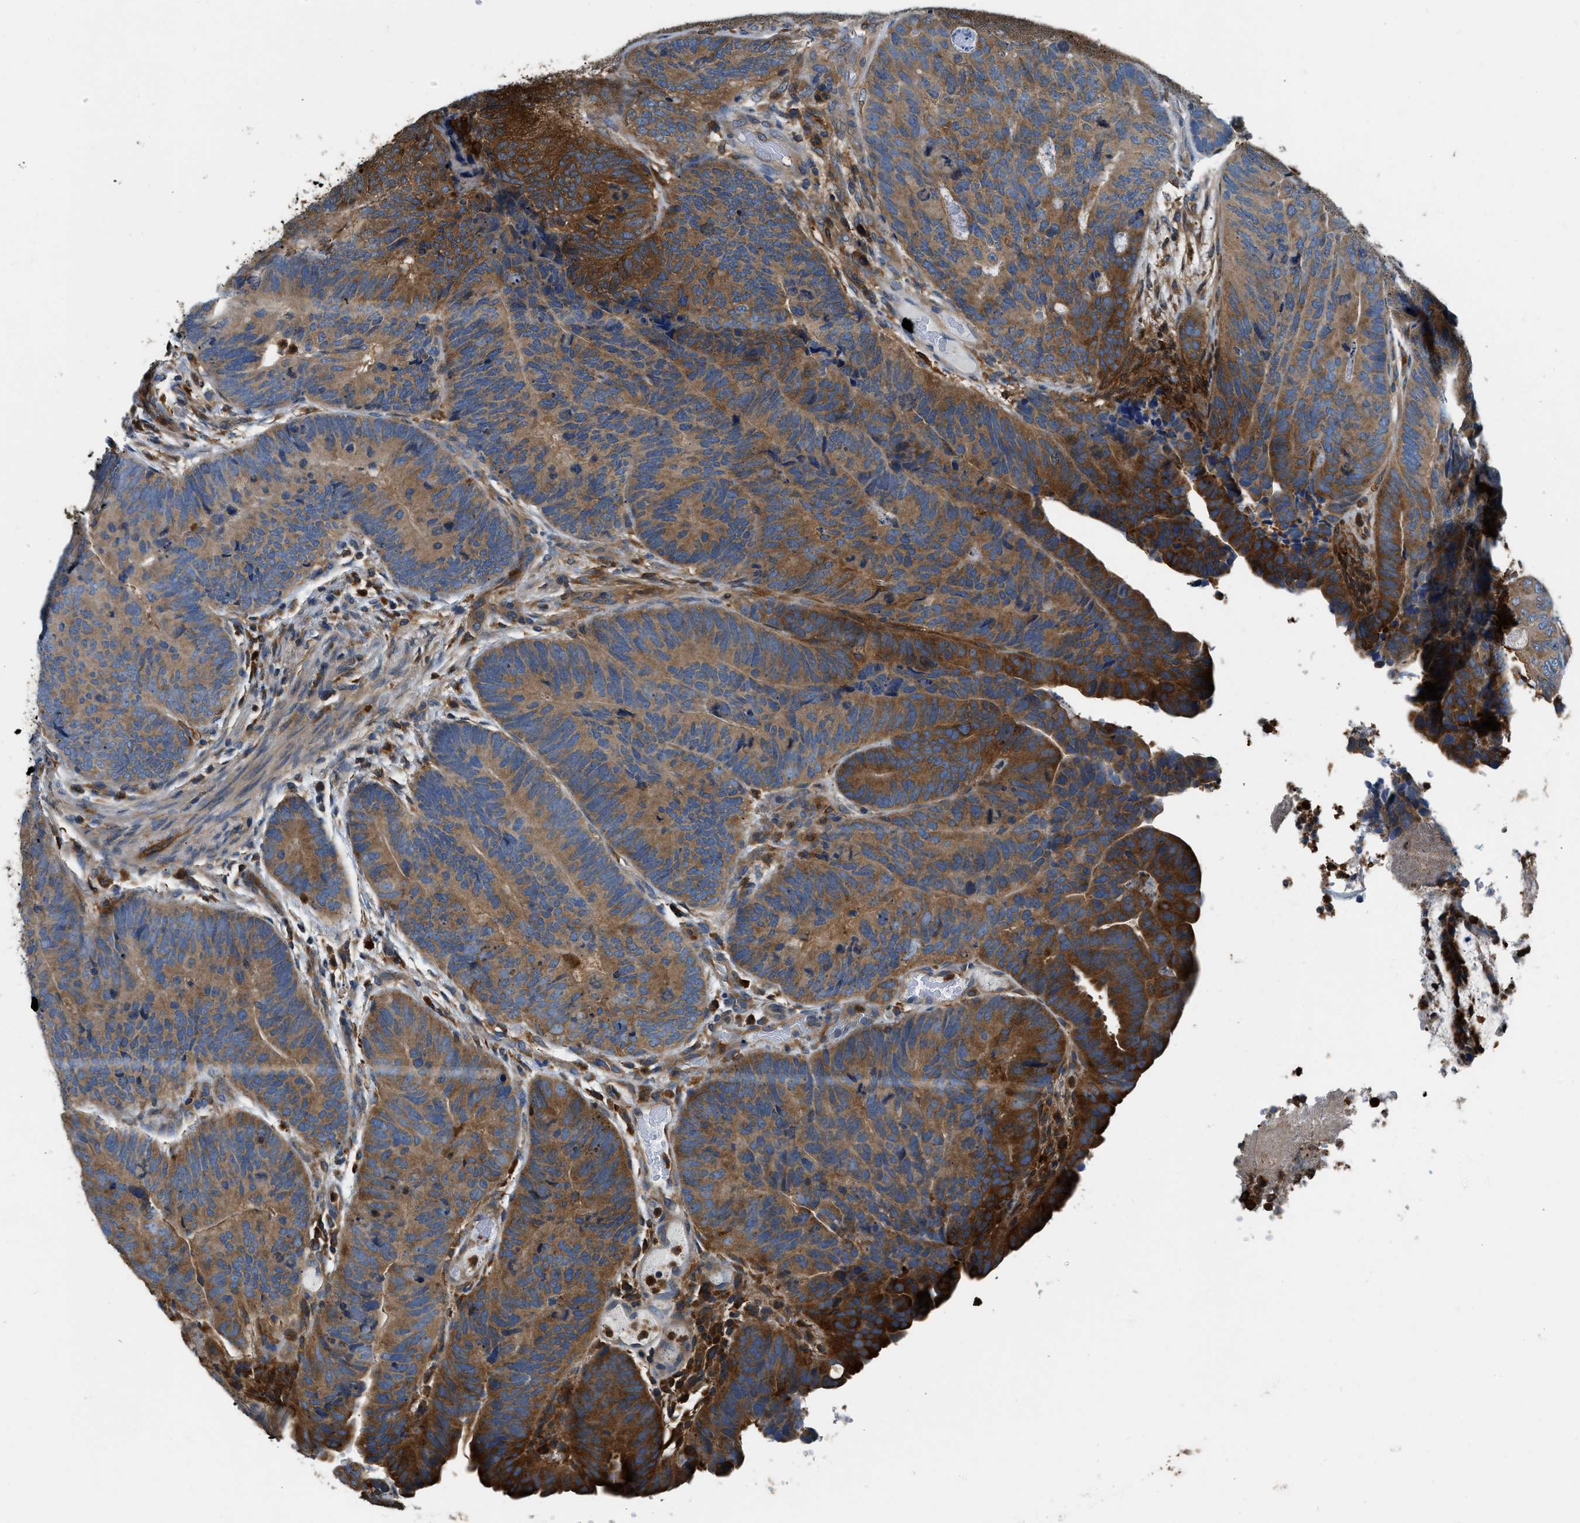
{"staining": {"intensity": "strong", "quantity": "25%-75%", "location": "cytoplasmic/membranous"}, "tissue": "colorectal cancer", "cell_type": "Tumor cells", "image_type": "cancer", "snomed": [{"axis": "morphology", "description": "Adenocarcinoma, NOS"}, {"axis": "topography", "description": "Colon"}], "caption": "Colorectal cancer tissue demonstrates strong cytoplasmic/membranous staining in about 25%-75% of tumor cells, visualized by immunohistochemistry. Using DAB (3,3'-diaminobenzidine) (brown) and hematoxylin (blue) stains, captured at high magnification using brightfield microscopy.", "gene": "PKM", "patient": {"sex": "female", "age": 67}}